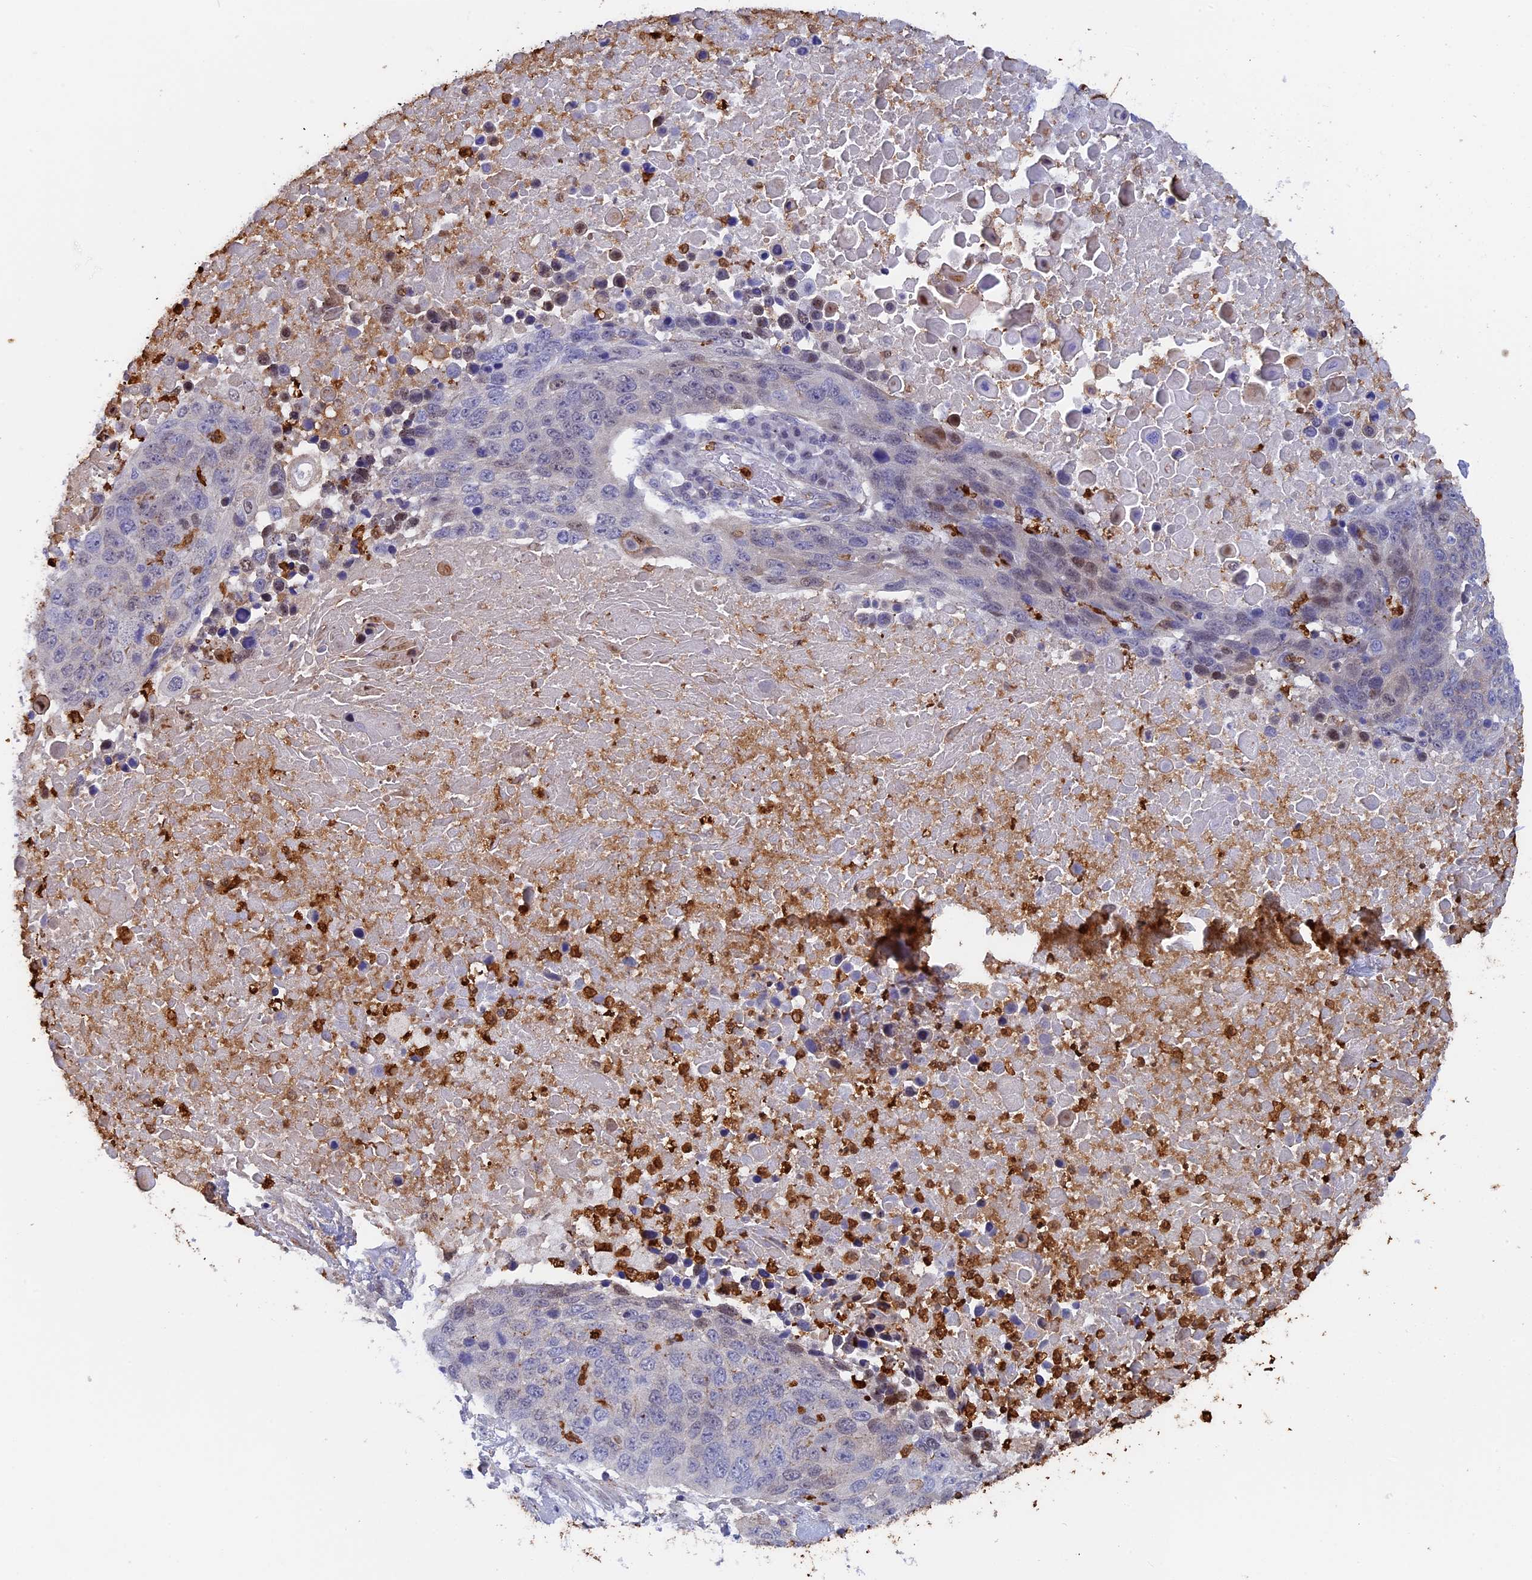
{"staining": {"intensity": "weak", "quantity": "<25%", "location": "nuclear"}, "tissue": "lung cancer", "cell_type": "Tumor cells", "image_type": "cancer", "snomed": [{"axis": "morphology", "description": "Normal tissue, NOS"}, {"axis": "morphology", "description": "Squamous cell carcinoma, NOS"}, {"axis": "topography", "description": "Lymph node"}, {"axis": "topography", "description": "Lung"}], "caption": "Immunohistochemistry photomicrograph of human squamous cell carcinoma (lung) stained for a protein (brown), which displays no staining in tumor cells.", "gene": "SLC26A1", "patient": {"sex": "male", "age": 66}}